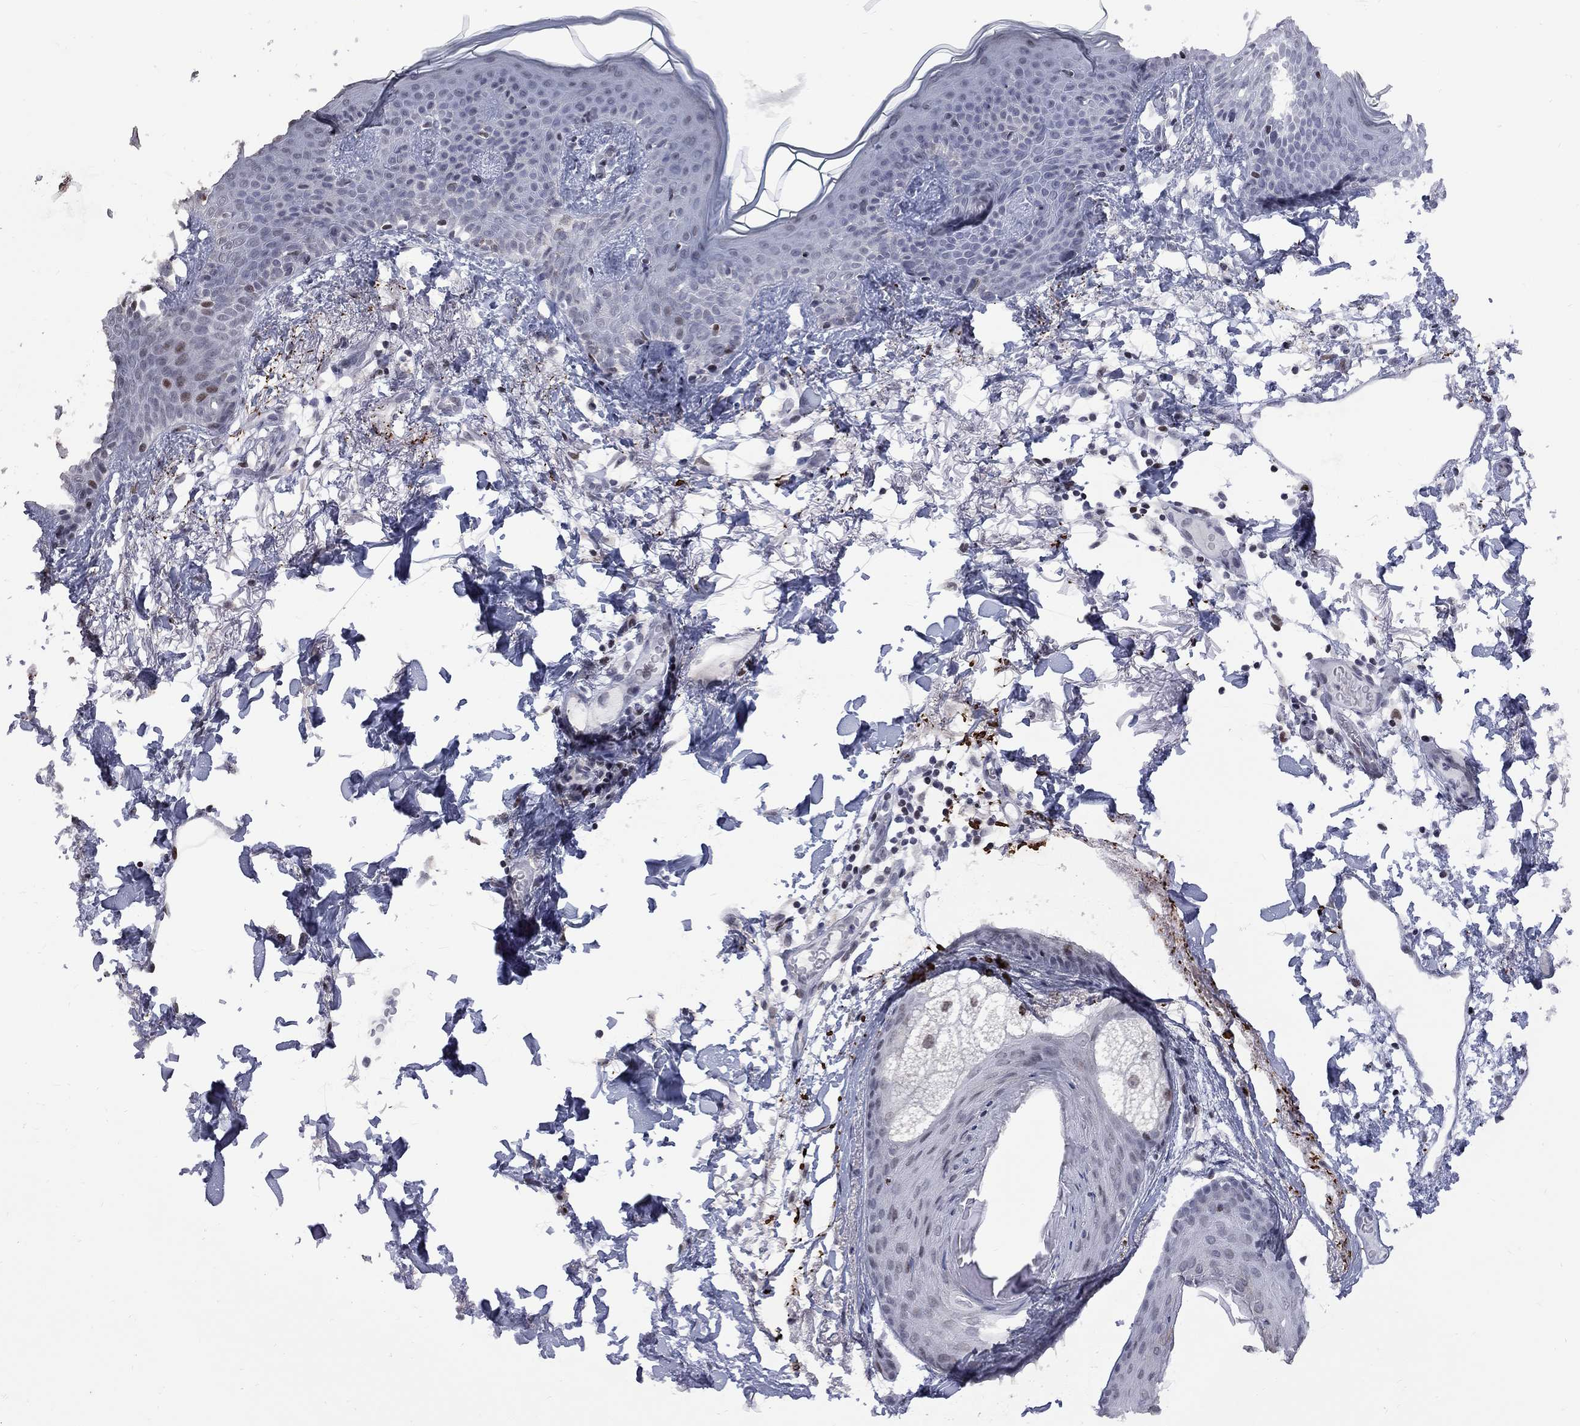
{"staining": {"intensity": "negative", "quantity": "none", "location": "none"}, "tissue": "skin cancer", "cell_type": "Tumor cells", "image_type": "cancer", "snomed": [{"axis": "morphology", "description": "Normal tissue, NOS"}, {"axis": "morphology", "description": "Basal cell carcinoma"}, {"axis": "topography", "description": "Skin"}], "caption": "The IHC photomicrograph has no significant staining in tumor cells of basal cell carcinoma (skin) tissue.", "gene": "ZNF154", "patient": {"sex": "male", "age": 84}}